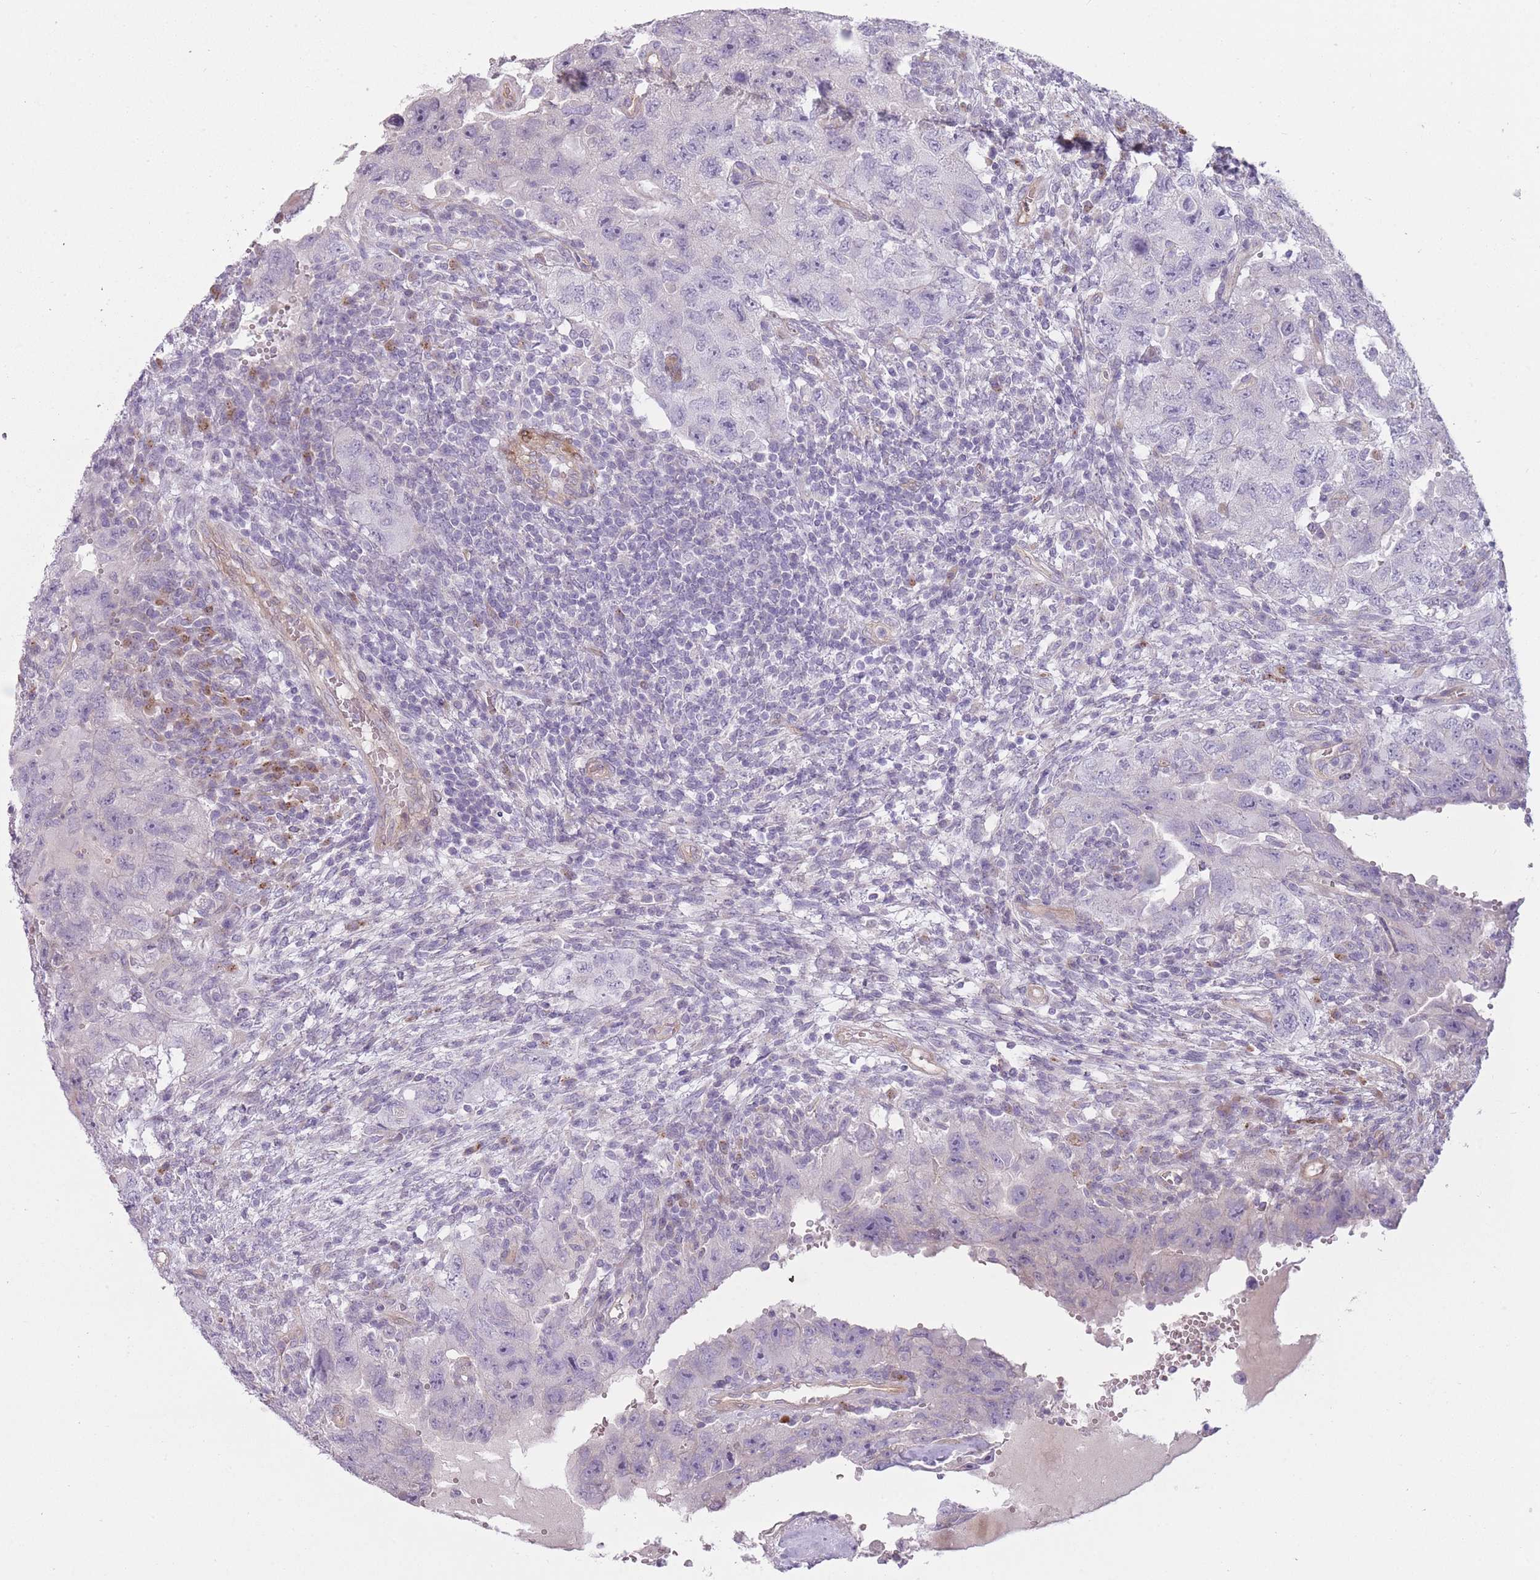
{"staining": {"intensity": "negative", "quantity": "none", "location": "none"}, "tissue": "testis cancer", "cell_type": "Tumor cells", "image_type": "cancer", "snomed": [{"axis": "morphology", "description": "Carcinoma, Embryonal, NOS"}, {"axis": "topography", "description": "Testis"}], "caption": "A high-resolution micrograph shows IHC staining of testis cancer, which exhibits no significant staining in tumor cells.", "gene": "PGRMC2", "patient": {"sex": "male", "age": 26}}